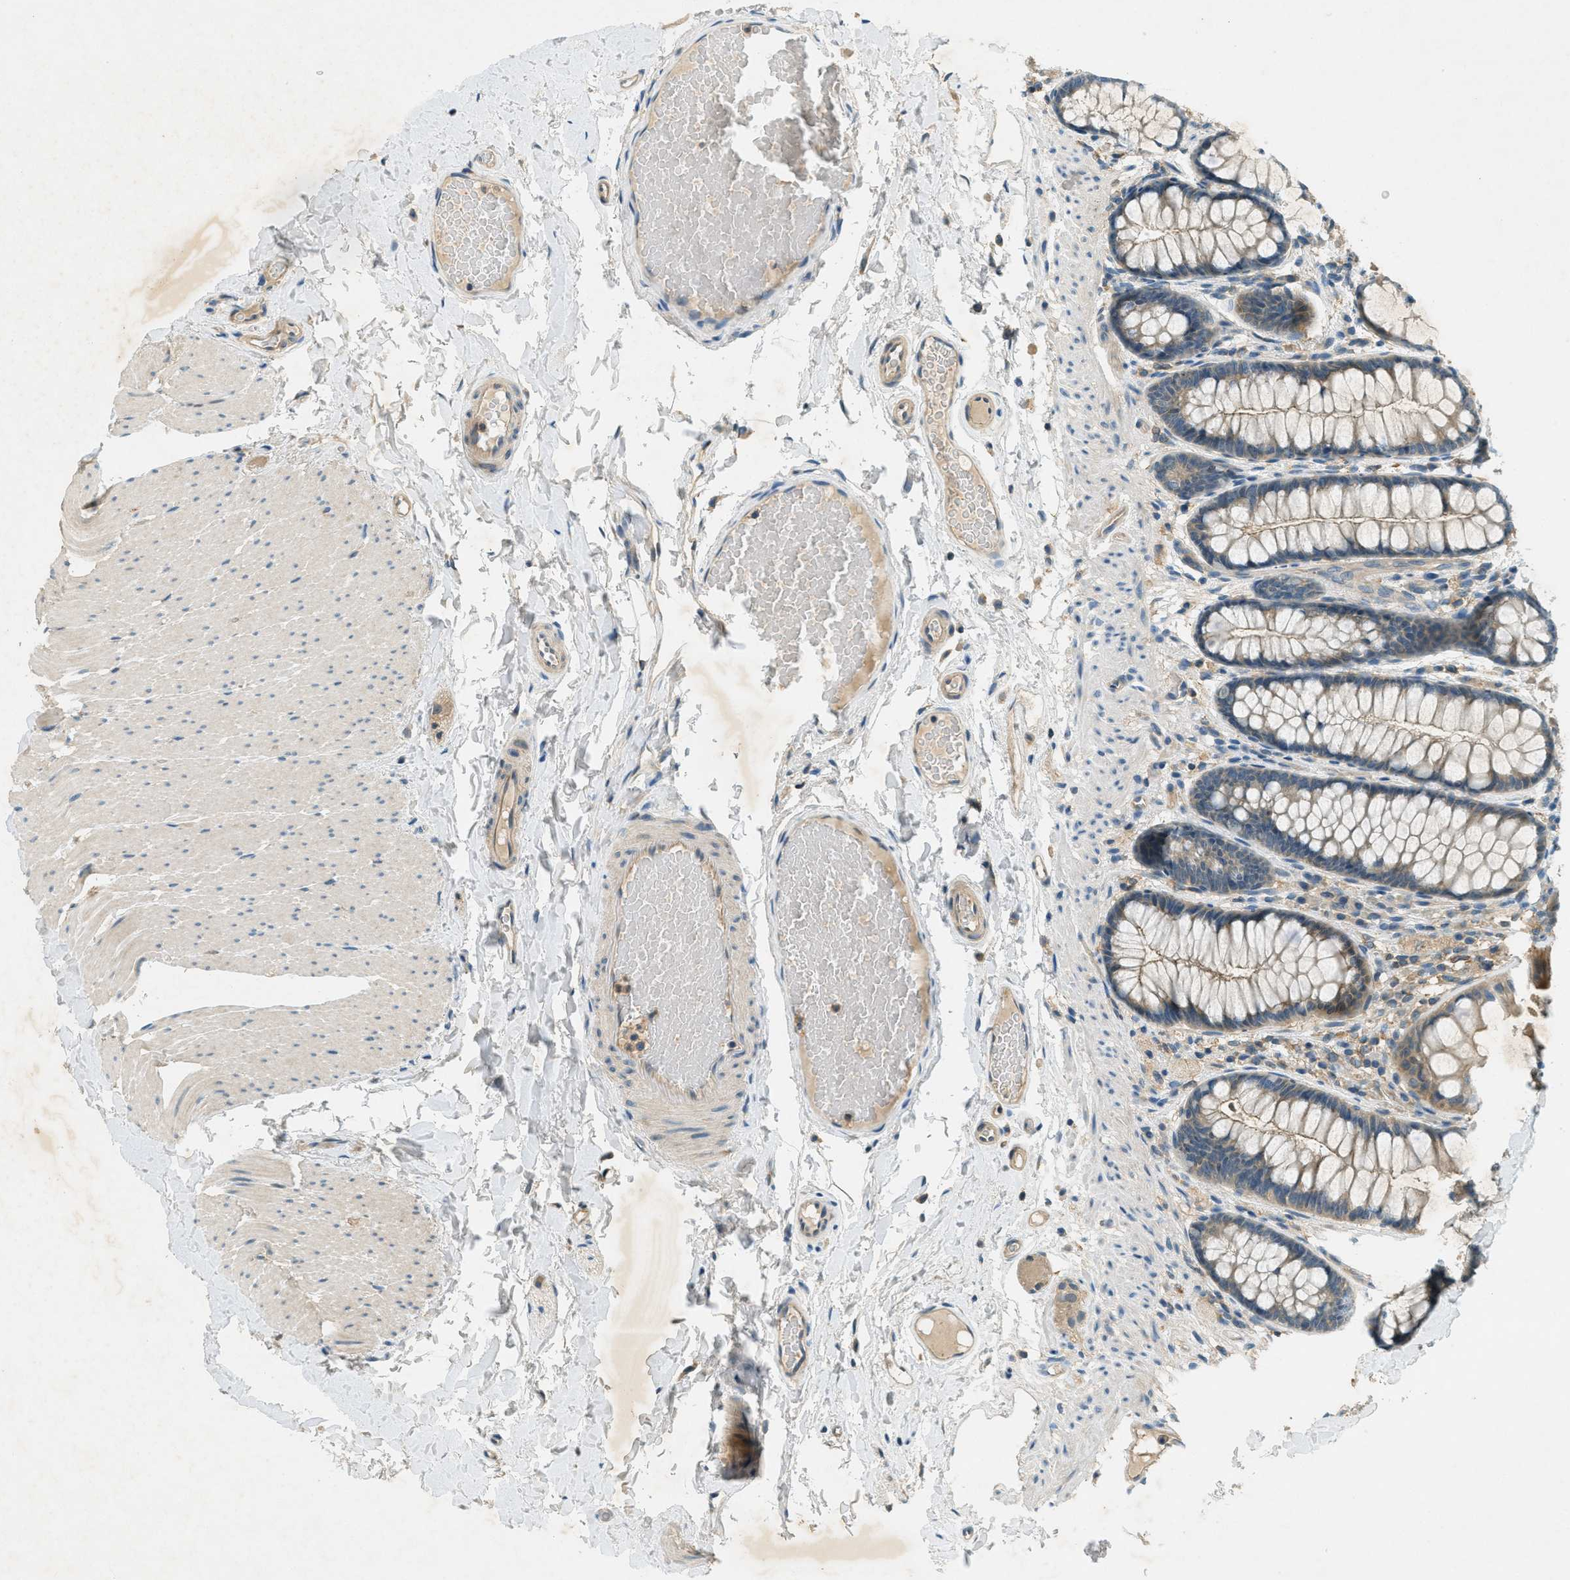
{"staining": {"intensity": "weak", "quantity": "25%-75%", "location": "cytoplasmic/membranous"}, "tissue": "colon", "cell_type": "Endothelial cells", "image_type": "normal", "snomed": [{"axis": "morphology", "description": "Normal tissue, NOS"}, {"axis": "topography", "description": "Colon"}], "caption": "Colon stained with immunohistochemistry reveals weak cytoplasmic/membranous expression in approximately 25%-75% of endothelial cells.", "gene": "NUDT4B", "patient": {"sex": "female", "age": 56}}